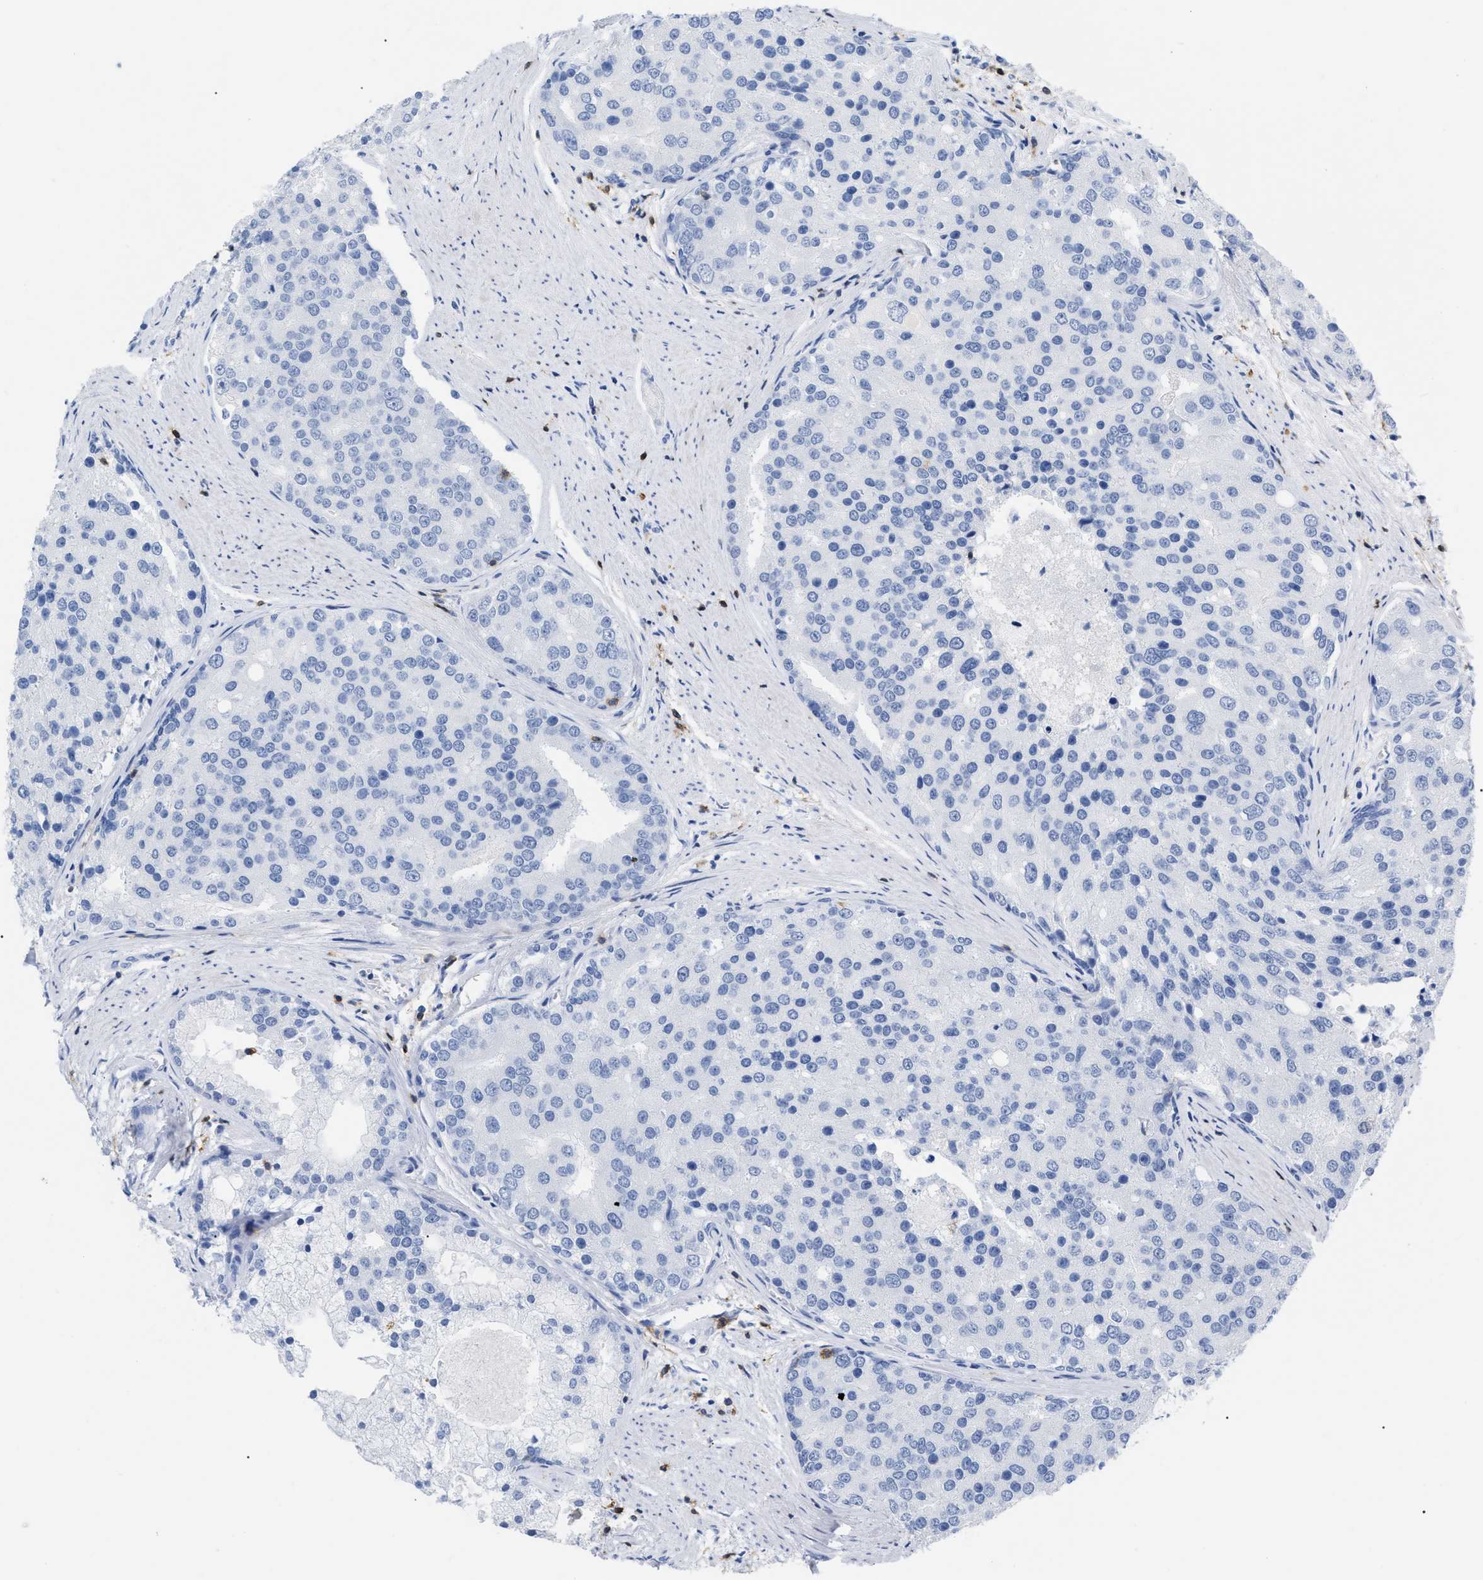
{"staining": {"intensity": "negative", "quantity": "none", "location": "none"}, "tissue": "prostate cancer", "cell_type": "Tumor cells", "image_type": "cancer", "snomed": [{"axis": "morphology", "description": "Adenocarcinoma, High grade"}, {"axis": "topography", "description": "Prostate"}], "caption": "High magnification brightfield microscopy of prostate high-grade adenocarcinoma stained with DAB (brown) and counterstained with hematoxylin (blue): tumor cells show no significant positivity. (Stains: DAB immunohistochemistry (IHC) with hematoxylin counter stain, Microscopy: brightfield microscopy at high magnification).", "gene": "CD5", "patient": {"sex": "male", "age": 50}}